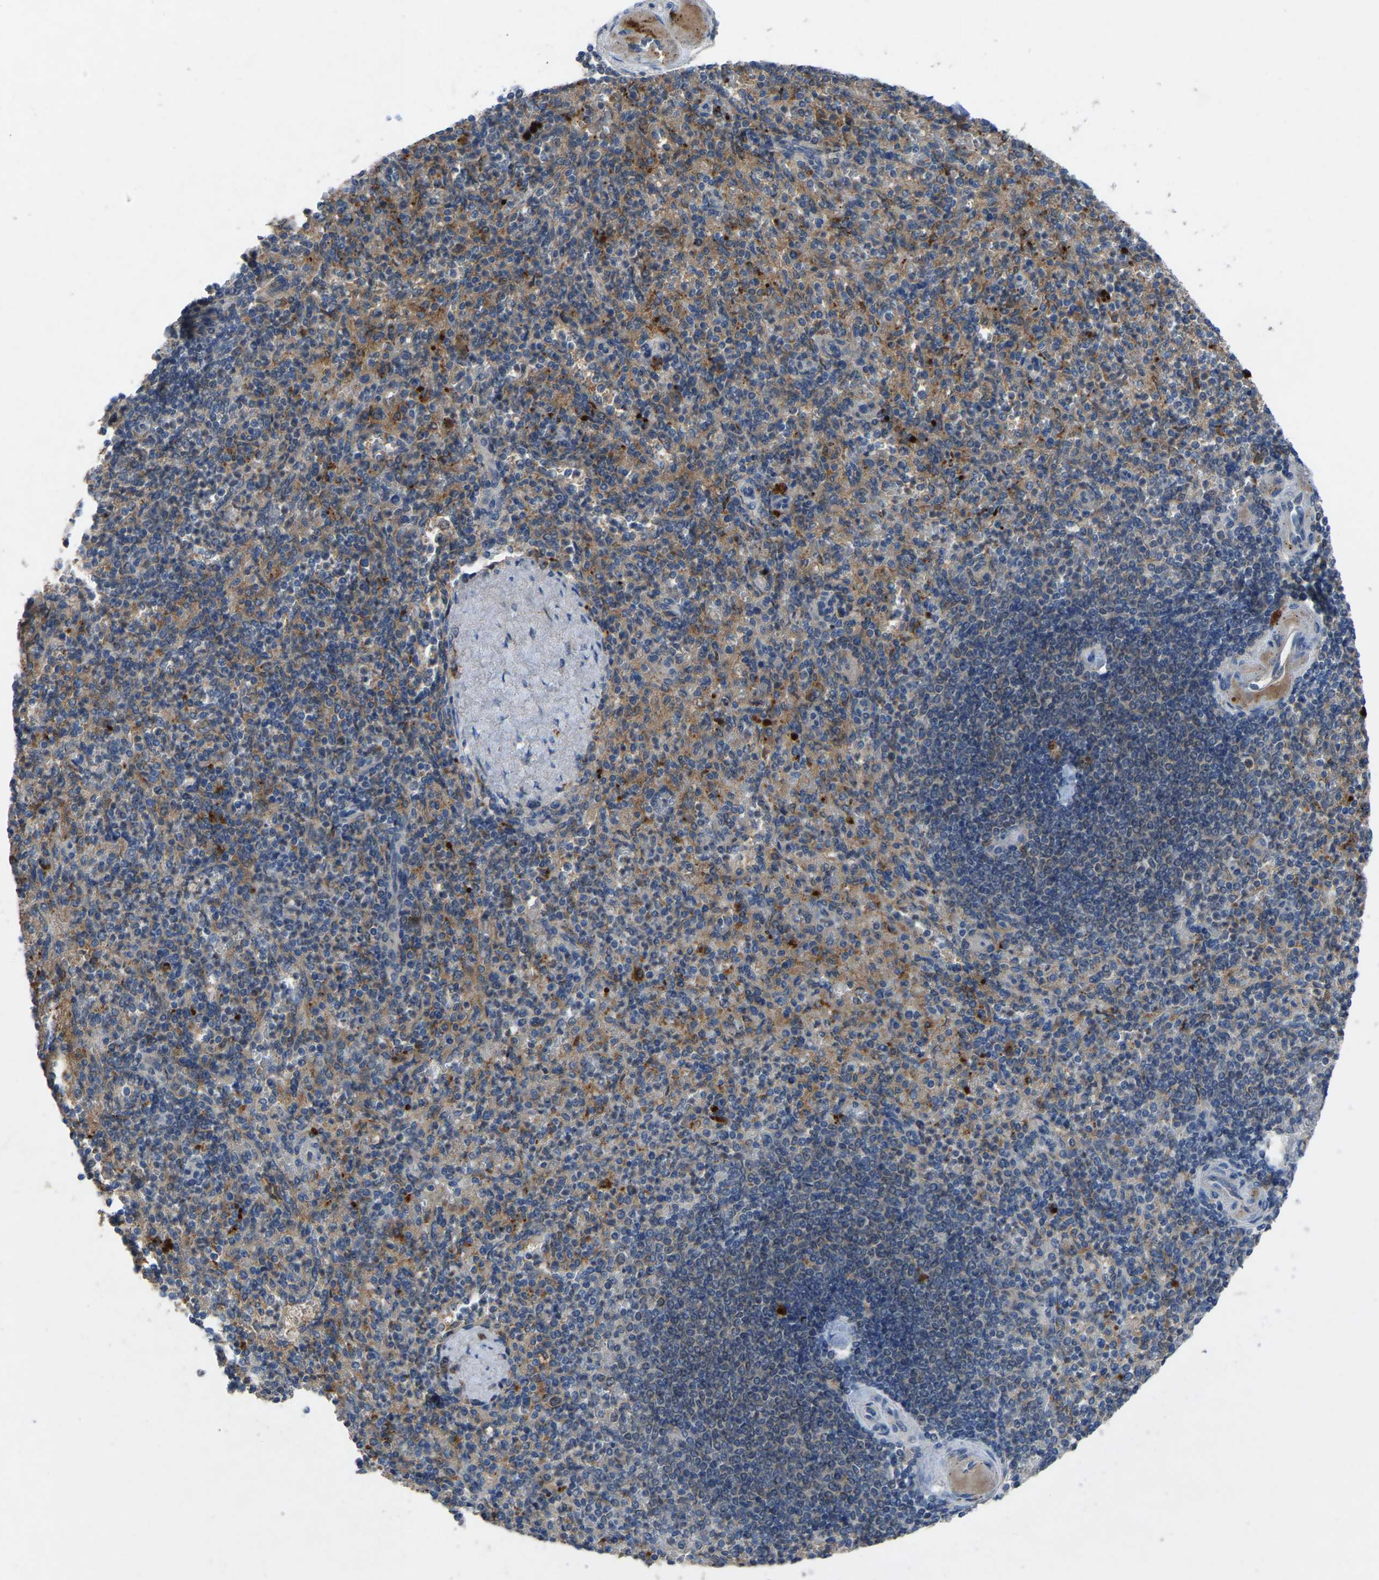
{"staining": {"intensity": "moderate", "quantity": "25%-75%", "location": "cytoplasmic/membranous"}, "tissue": "spleen", "cell_type": "Cells in red pulp", "image_type": "normal", "snomed": [{"axis": "morphology", "description": "Normal tissue, NOS"}, {"axis": "topography", "description": "Spleen"}], "caption": "Spleen stained with IHC shows moderate cytoplasmic/membranous staining in approximately 25%-75% of cells in red pulp.", "gene": "FHIT", "patient": {"sex": "female", "age": 74}}